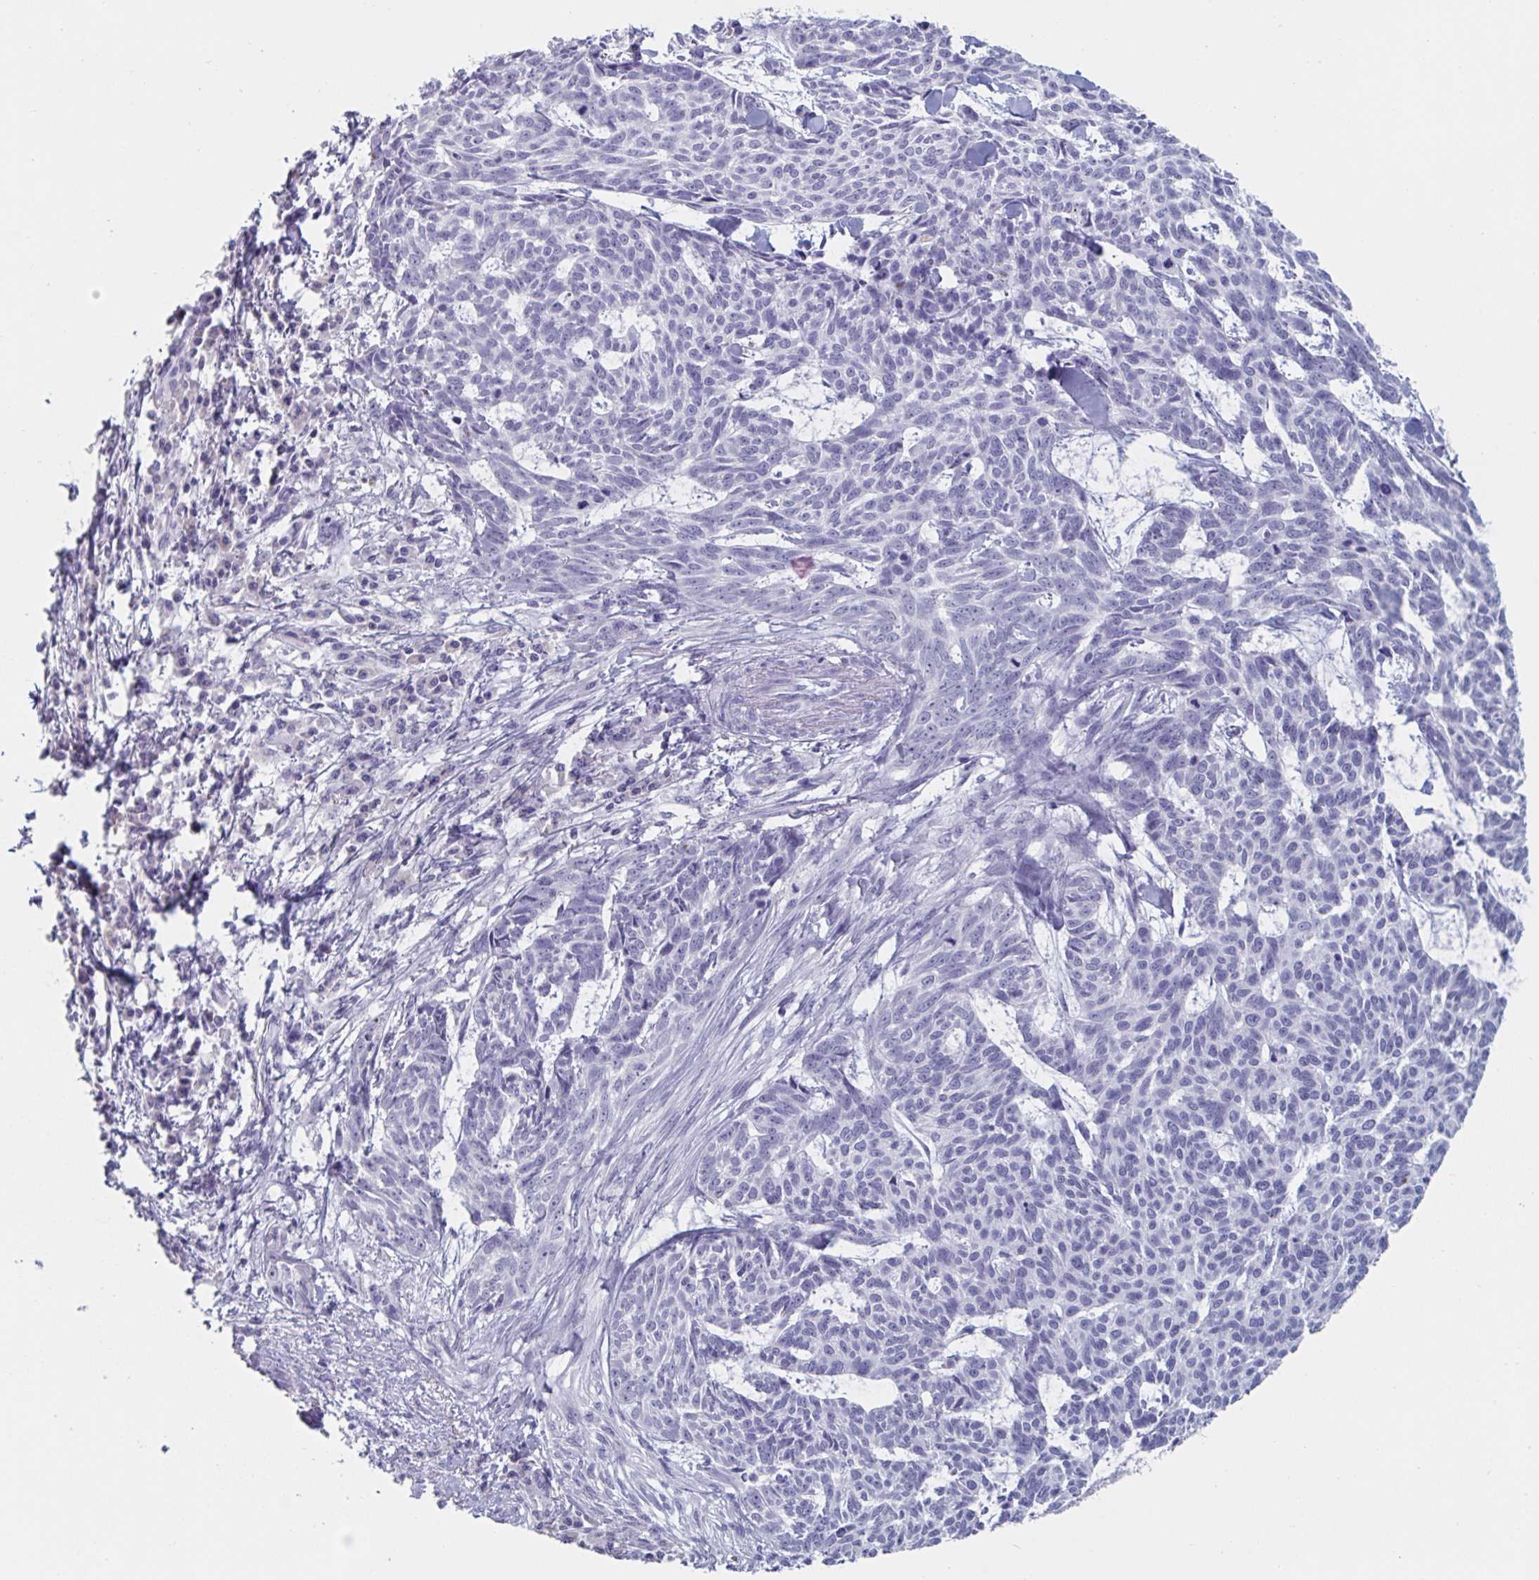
{"staining": {"intensity": "negative", "quantity": "none", "location": "none"}, "tissue": "skin cancer", "cell_type": "Tumor cells", "image_type": "cancer", "snomed": [{"axis": "morphology", "description": "Basal cell carcinoma"}, {"axis": "topography", "description": "Skin"}], "caption": "An immunohistochemistry histopathology image of basal cell carcinoma (skin) is shown. There is no staining in tumor cells of basal cell carcinoma (skin). (Brightfield microscopy of DAB IHC at high magnification).", "gene": "NDUFC2", "patient": {"sex": "female", "age": 93}}